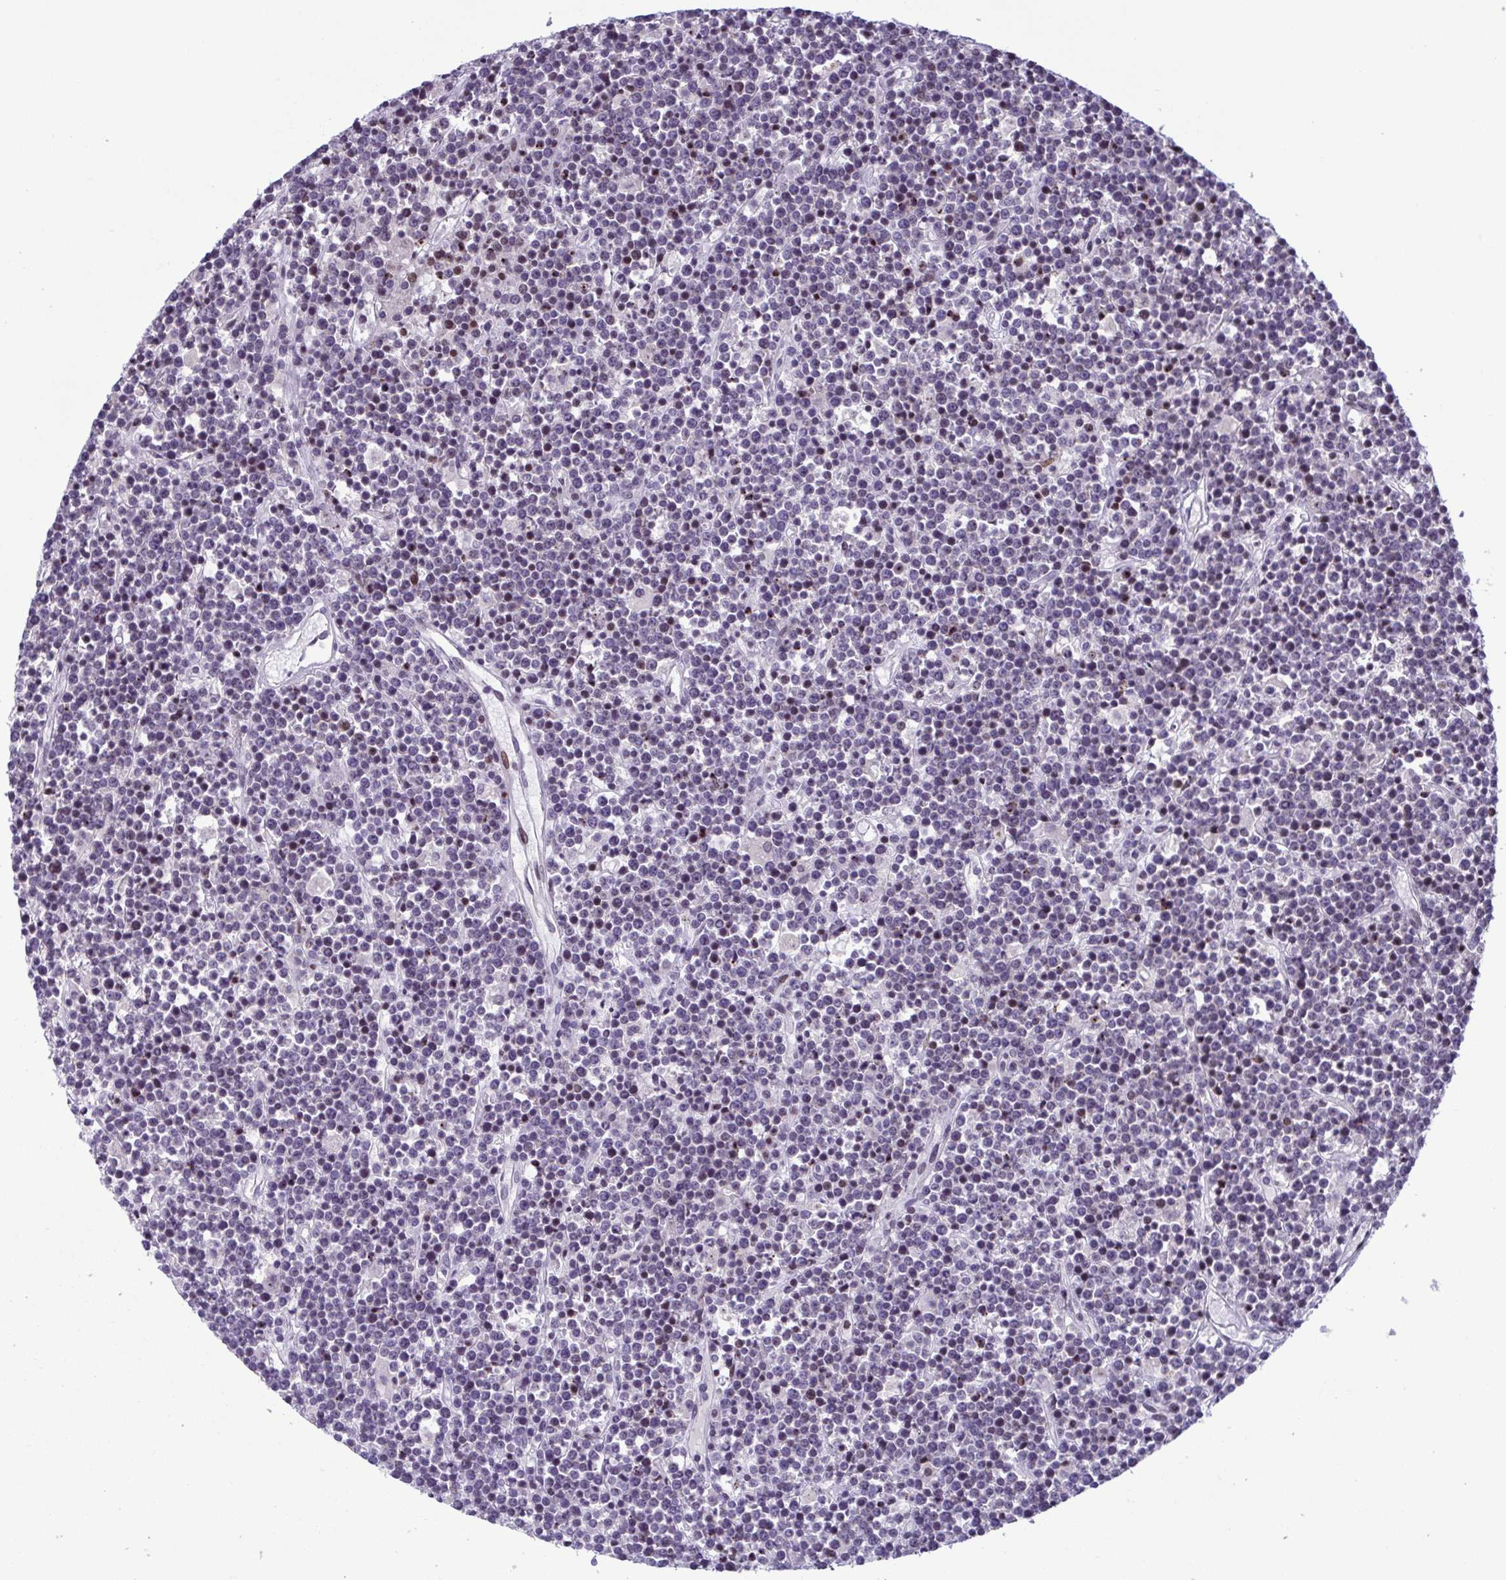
{"staining": {"intensity": "negative", "quantity": "none", "location": "none"}, "tissue": "lymphoma", "cell_type": "Tumor cells", "image_type": "cancer", "snomed": [{"axis": "morphology", "description": "Malignant lymphoma, non-Hodgkin's type, High grade"}, {"axis": "topography", "description": "Ovary"}], "caption": "An image of human high-grade malignant lymphoma, non-Hodgkin's type is negative for staining in tumor cells.", "gene": "IRF1", "patient": {"sex": "female", "age": 56}}